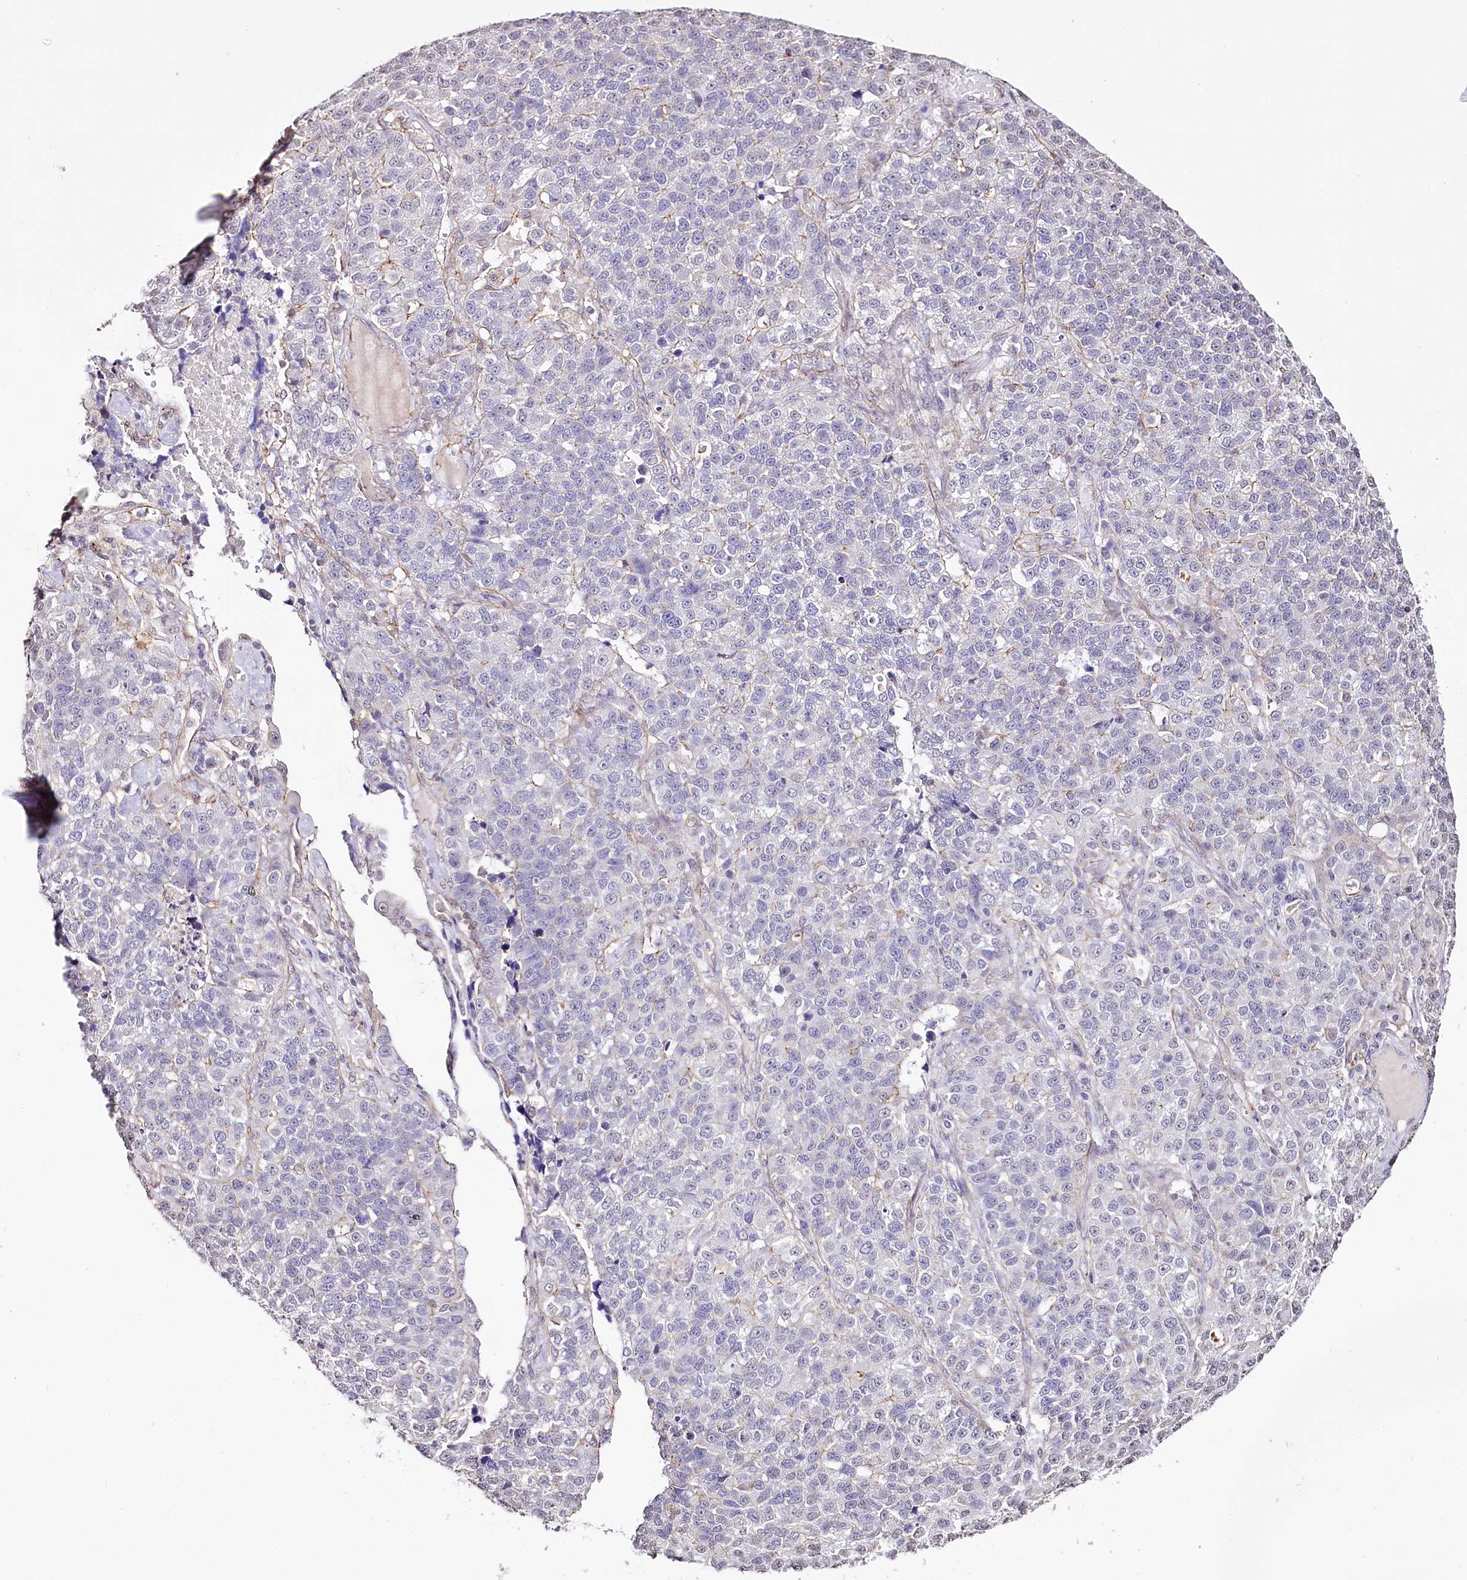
{"staining": {"intensity": "negative", "quantity": "none", "location": "none"}, "tissue": "lung cancer", "cell_type": "Tumor cells", "image_type": "cancer", "snomed": [{"axis": "morphology", "description": "Adenocarcinoma, NOS"}, {"axis": "topography", "description": "Lung"}], "caption": "Tumor cells show no significant protein positivity in lung cancer. (DAB (3,3'-diaminobenzidine) immunohistochemistry, high magnification).", "gene": "ST7", "patient": {"sex": "male", "age": 49}}